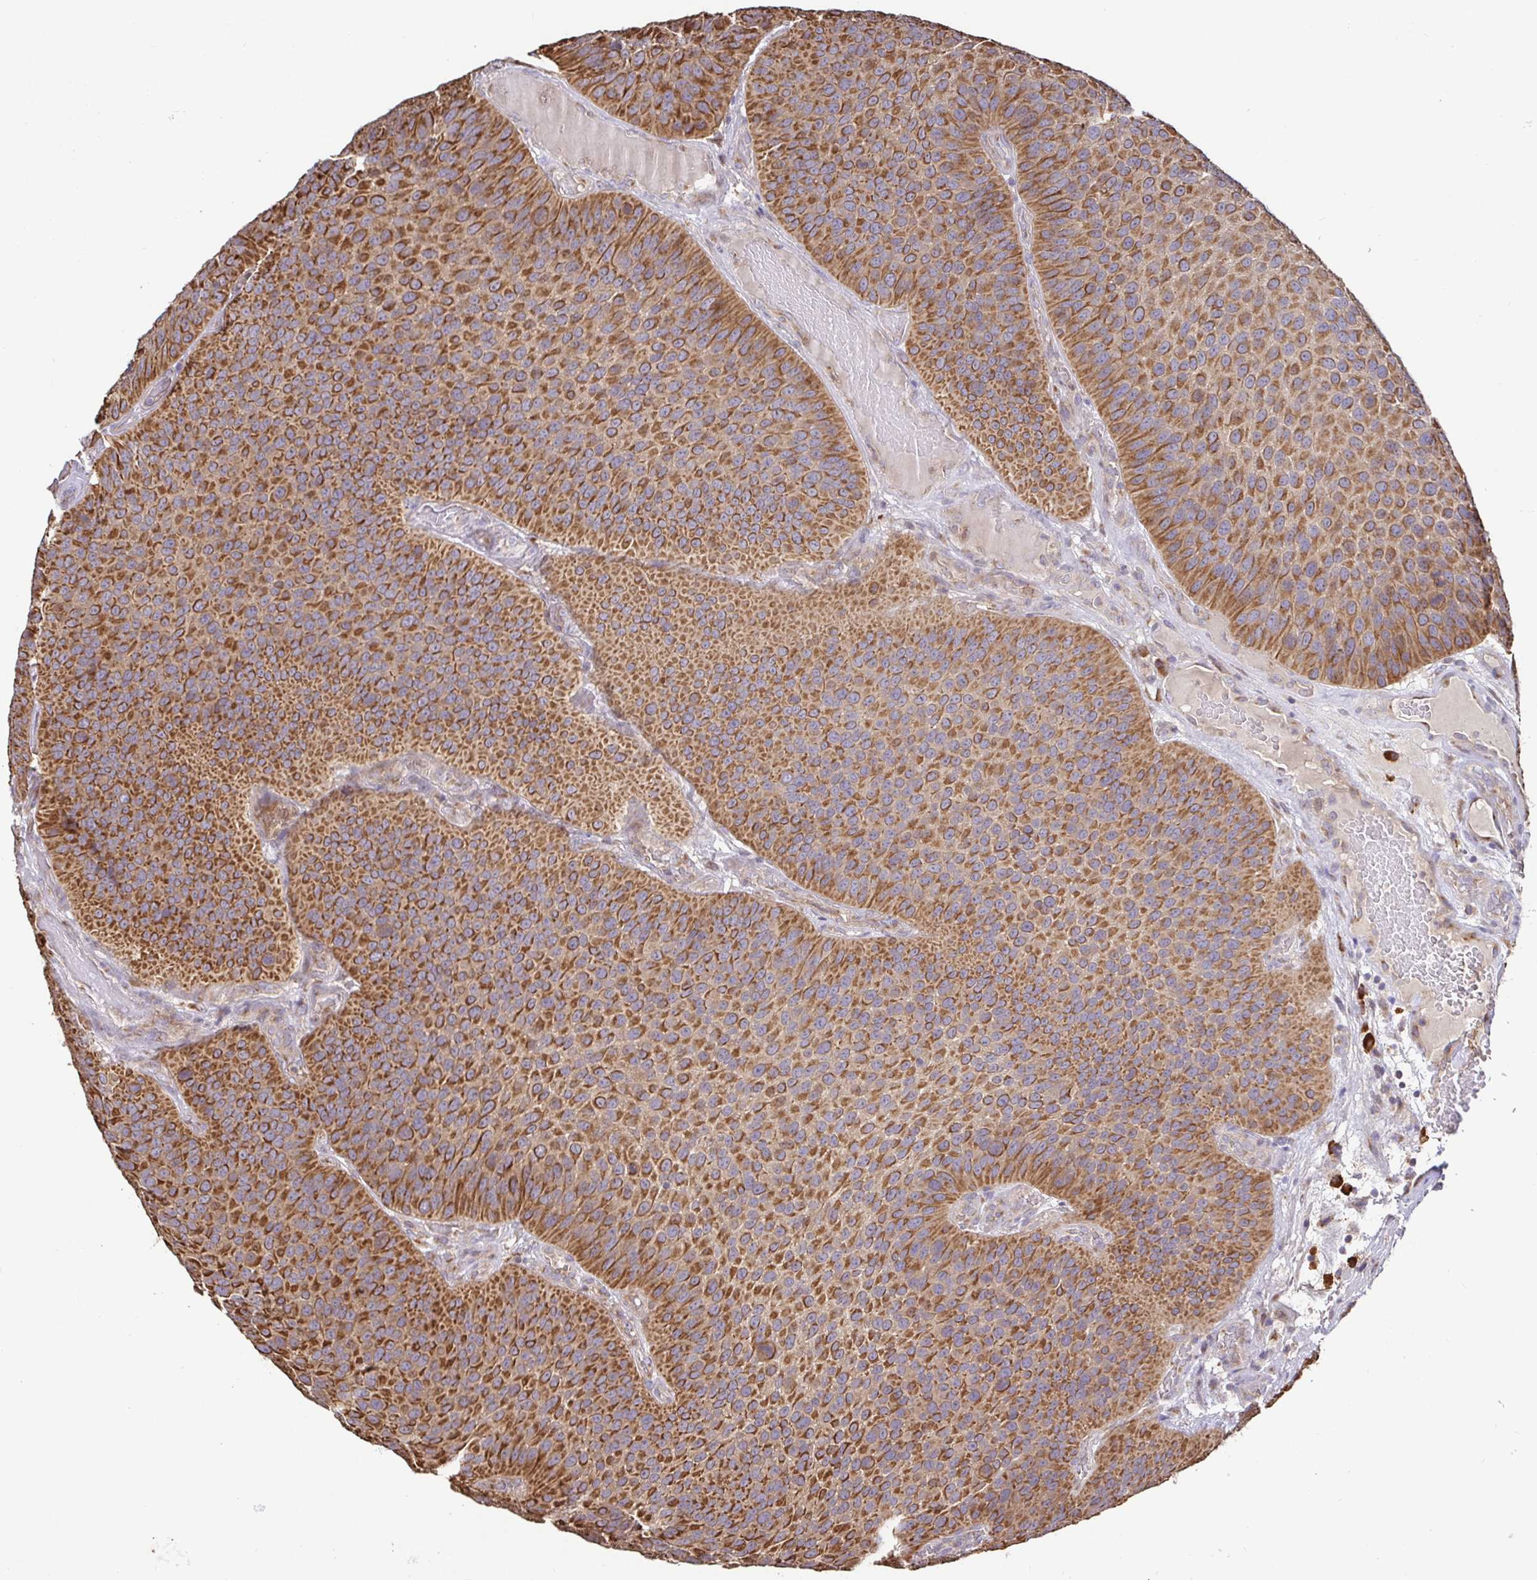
{"staining": {"intensity": "strong", "quantity": ">75%", "location": "cytoplasmic/membranous"}, "tissue": "urothelial cancer", "cell_type": "Tumor cells", "image_type": "cancer", "snomed": [{"axis": "morphology", "description": "Urothelial carcinoma, Low grade"}, {"axis": "topography", "description": "Urinary bladder"}], "caption": "Human urothelial cancer stained with a brown dye demonstrates strong cytoplasmic/membranous positive staining in approximately >75% of tumor cells.", "gene": "ELP1", "patient": {"sex": "male", "age": 76}}